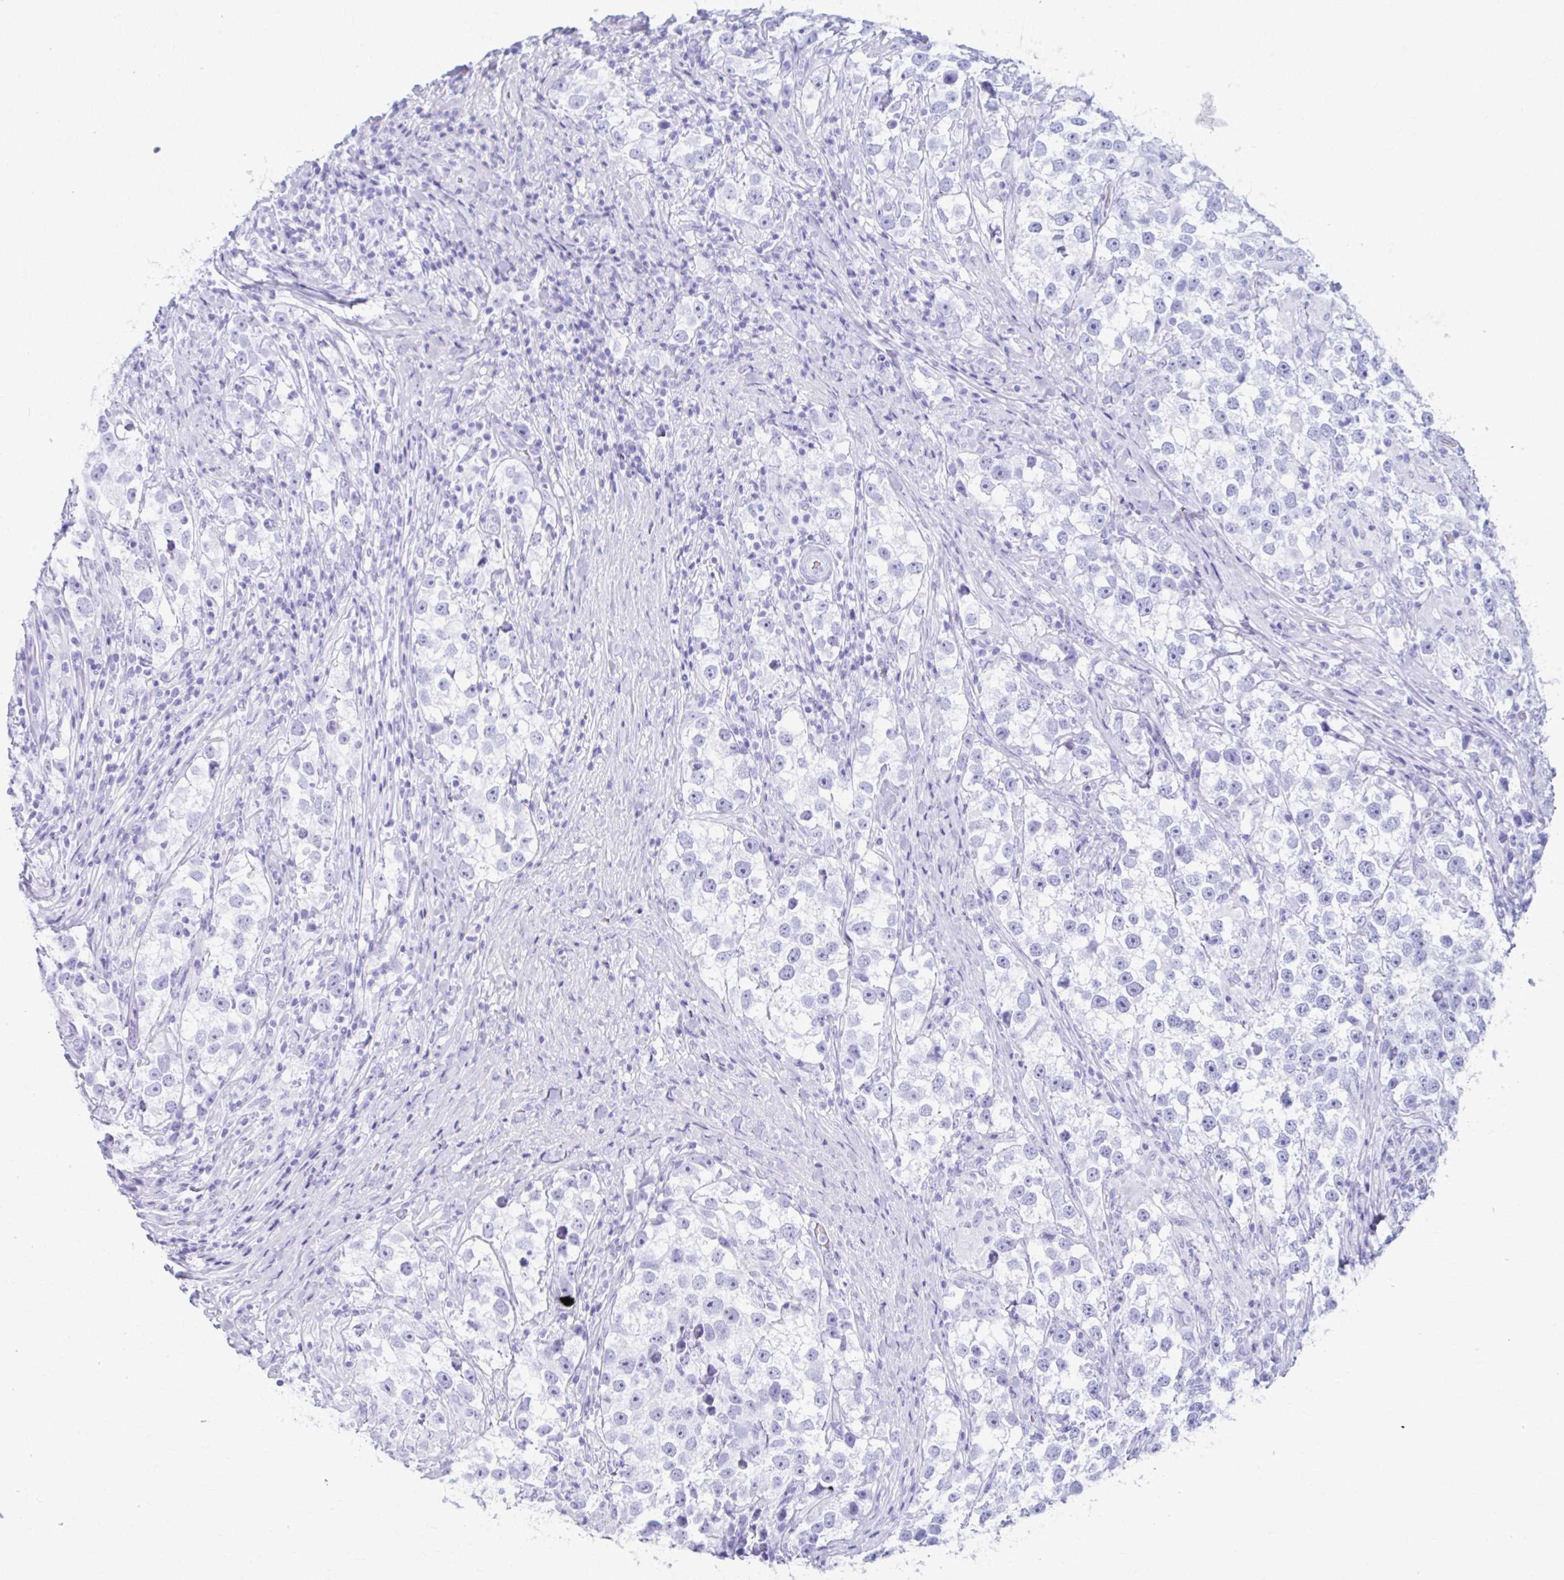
{"staining": {"intensity": "negative", "quantity": "none", "location": "none"}, "tissue": "testis cancer", "cell_type": "Tumor cells", "image_type": "cancer", "snomed": [{"axis": "morphology", "description": "Seminoma, NOS"}, {"axis": "topography", "description": "Testis"}], "caption": "The micrograph reveals no significant staining in tumor cells of testis seminoma.", "gene": "NSG2", "patient": {"sex": "male", "age": 46}}